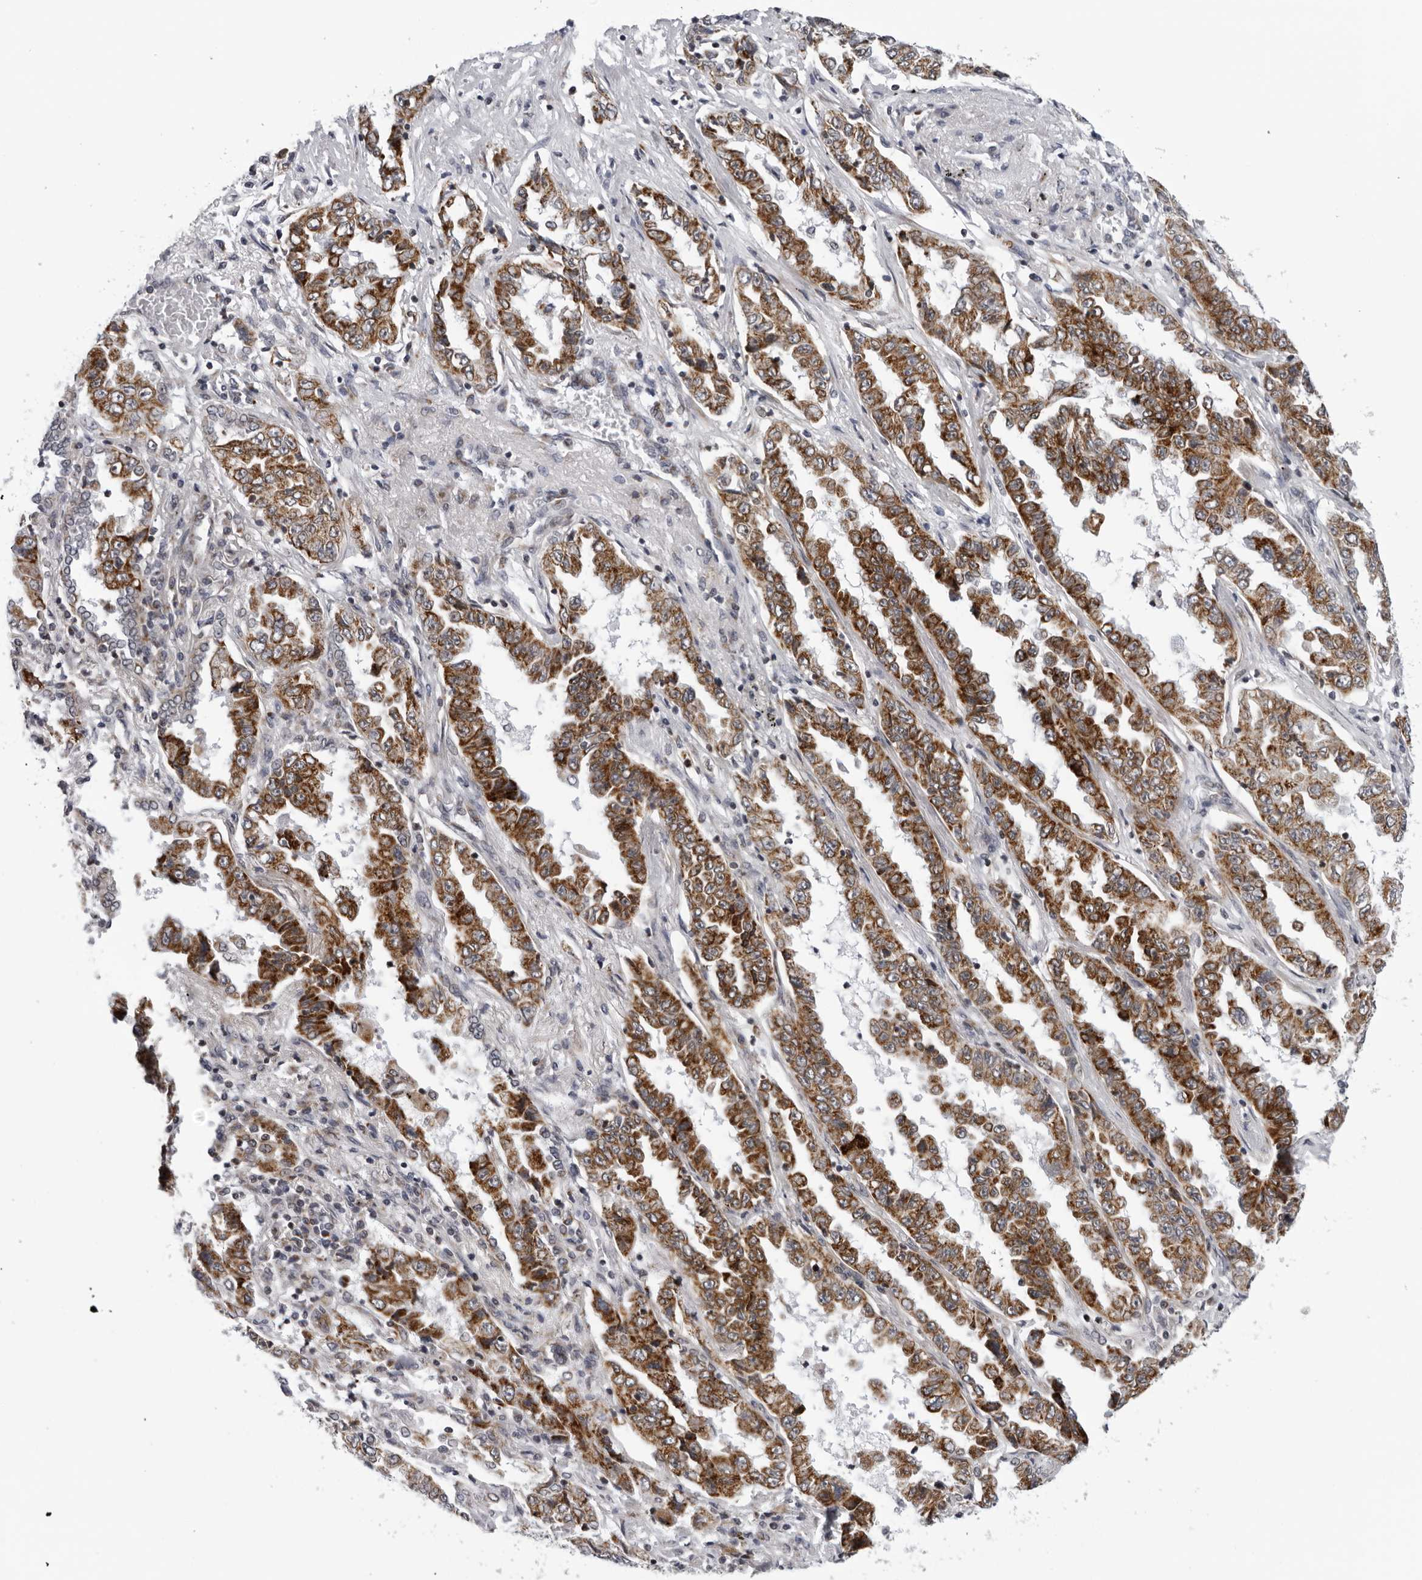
{"staining": {"intensity": "strong", "quantity": ">75%", "location": "cytoplasmic/membranous"}, "tissue": "lung cancer", "cell_type": "Tumor cells", "image_type": "cancer", "snomed": [{"axis": "morphology", "description": "Adenocarcinoma, NOS"}, {"axis": "topography", "description": "Lung"}], "caption": "A brown stain highlights strong cytoplasmic/membranous expression of a protein in lung cancer (adenocarcinoma) tumor cells. The staining is performed using DAB brown chromogen to label protein expression. The nuclei are counter-stained blue using hematoxylin.", "gene": "CPT2", "patient": {"sex": "female", "age": 51}}